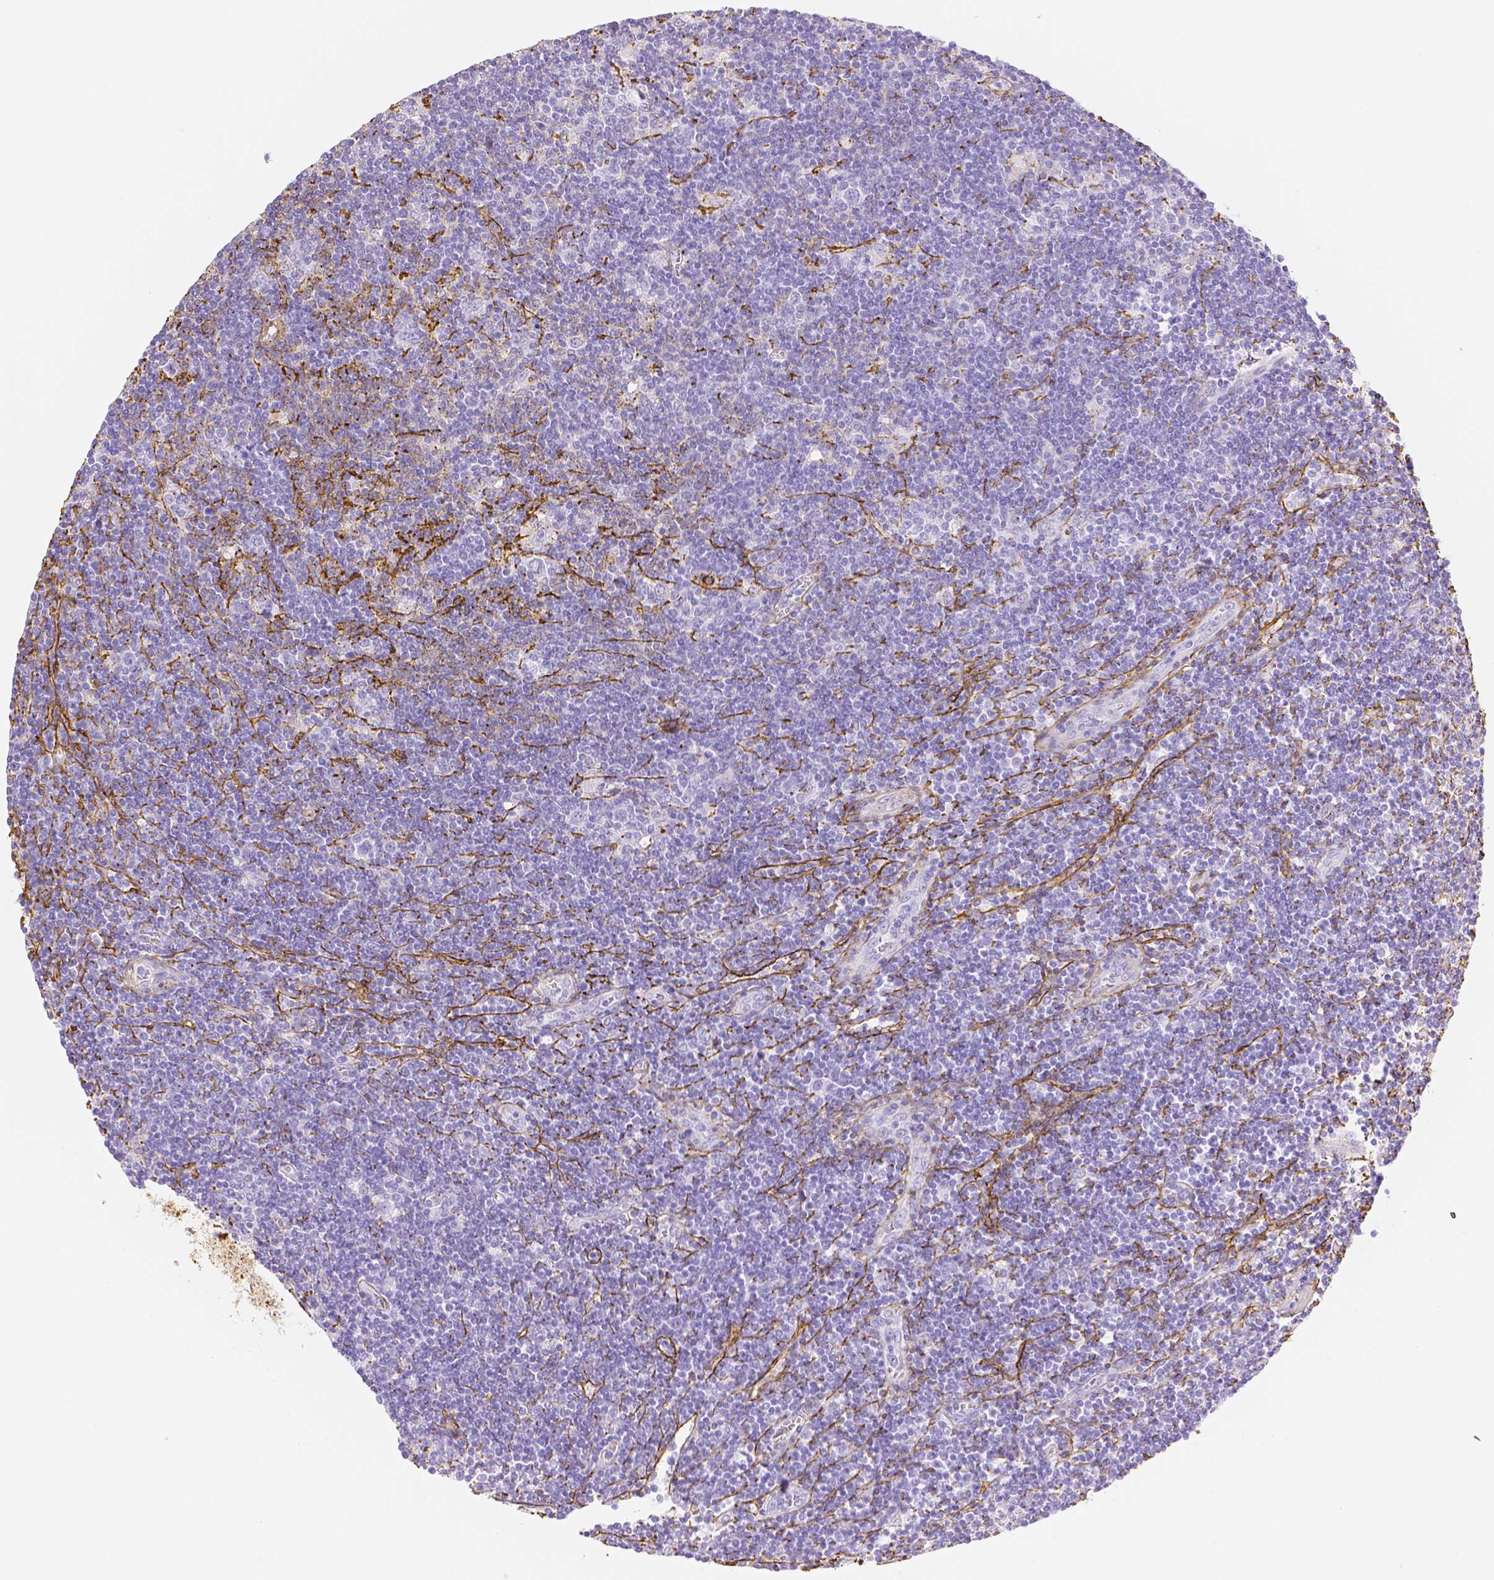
{"staining": {"intensity": "negative", "quantity": "none", "location": "none"}, "tissue": "lymphoma", "cell_type": "Tumor cells", "image_type": "cancer", "snomed": [{"axis": "morphology", "description": "Hodgkin's disease, NOS"}, {"axis": "topography", "description": "Lymph node"}], "caption": "A high-resolution photomicrograph shows IHC staining of lymphoma, which reveals no significant expression in tumor cells.", "gene": "FBN1", "patient": {"sex": "male", "age": 40}}